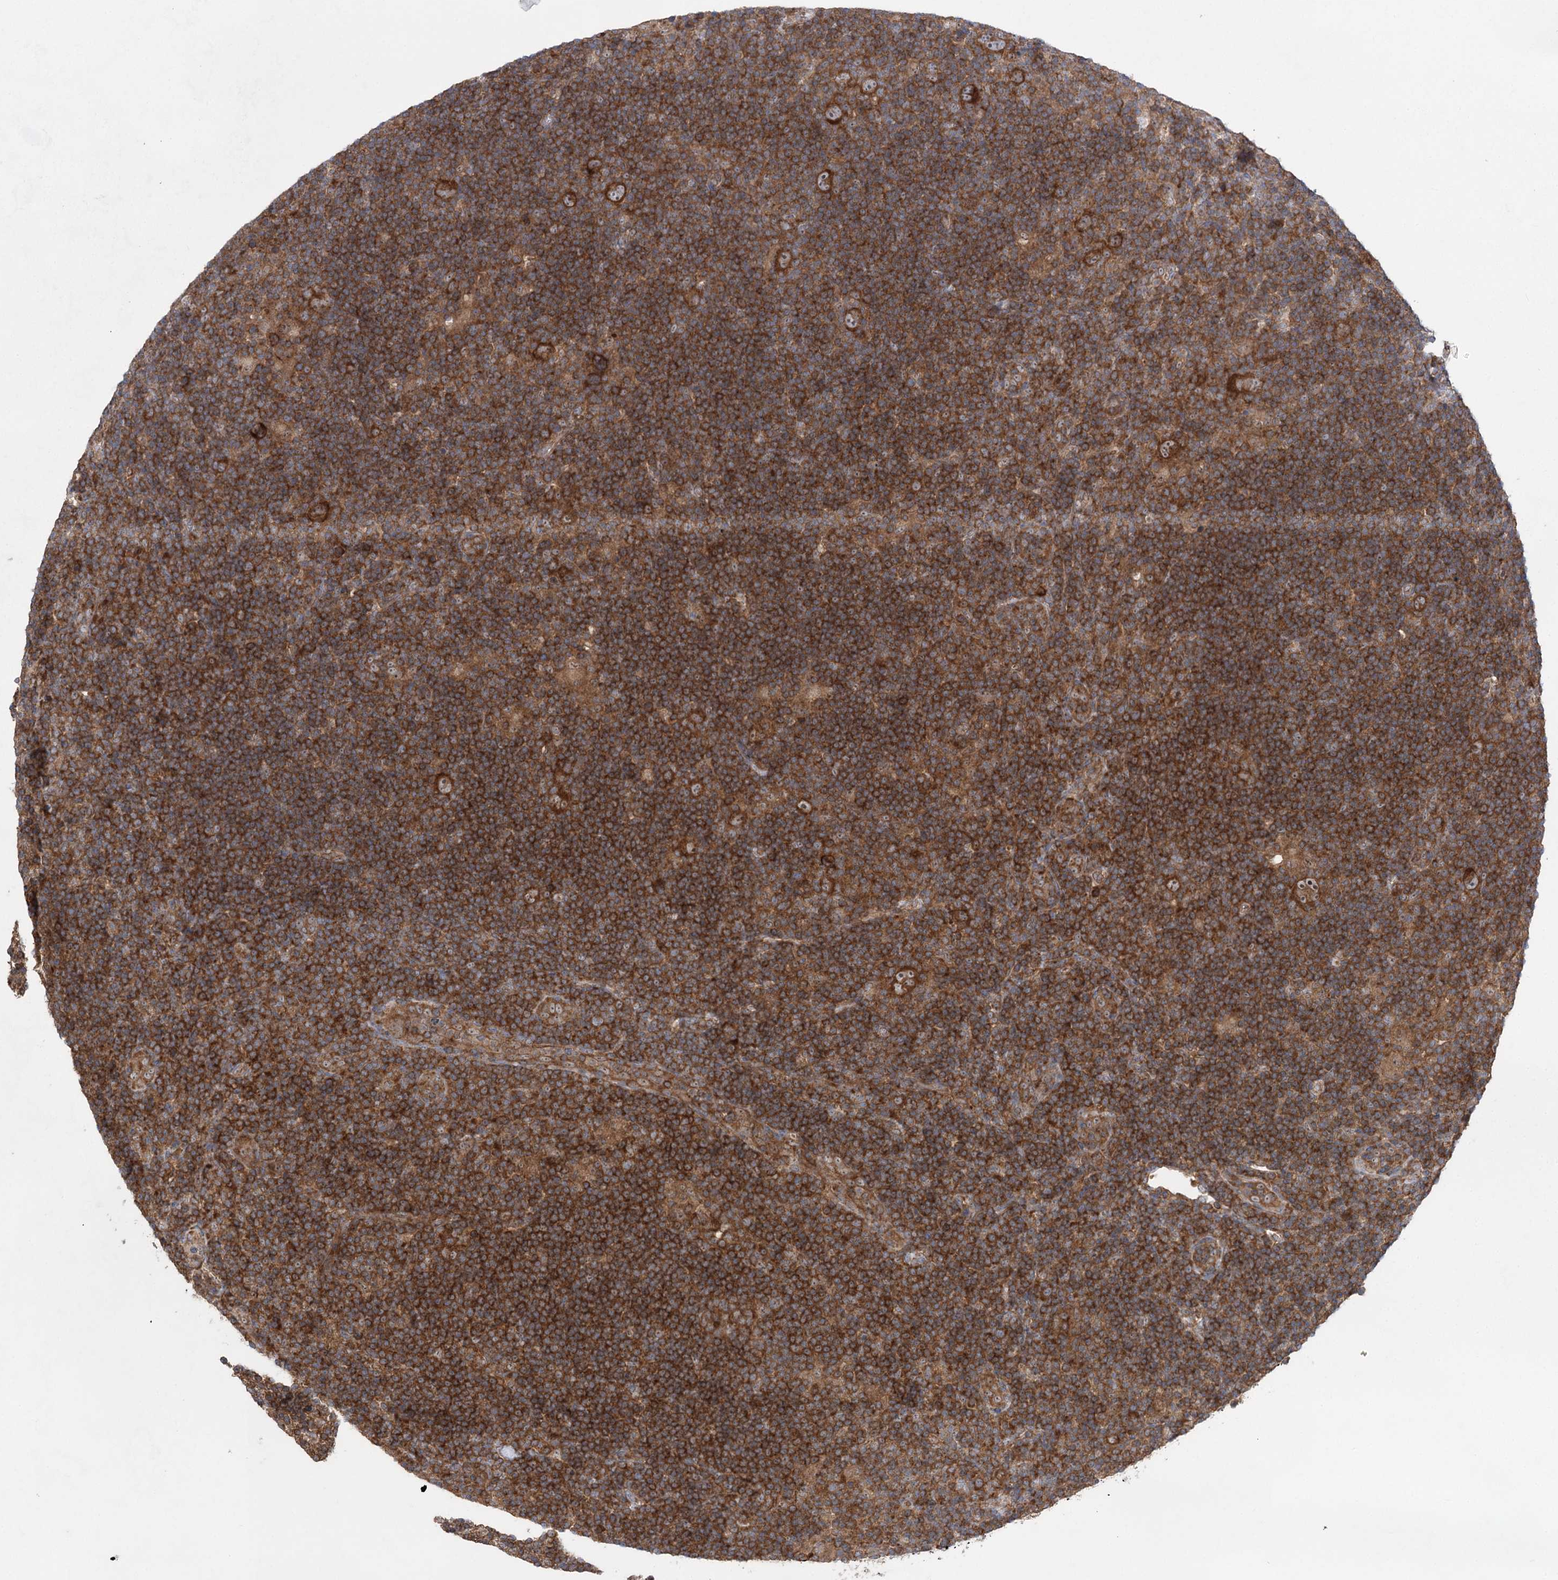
{"staining": {"intensity": "strong", "quantity": ">75%", "location": "cytoplasmic/membranous"}, "tissue": "lymphoma", "cell_type": "Tumor cells", "image_type": "cancer", "snomed": [{"axis": "morphology", "description": "Hodgkin's disease, NOS"}, {"axis": "topography", "description": "Lymph node"}], "caption": "Immunohistochemical staining of human lymphoma displays high levels of strong cytoplasmic/membranous positivity in about >75% of tumor cells.", "gene": "EIF3A", "patient": {"sex": "female", "age": 57}}